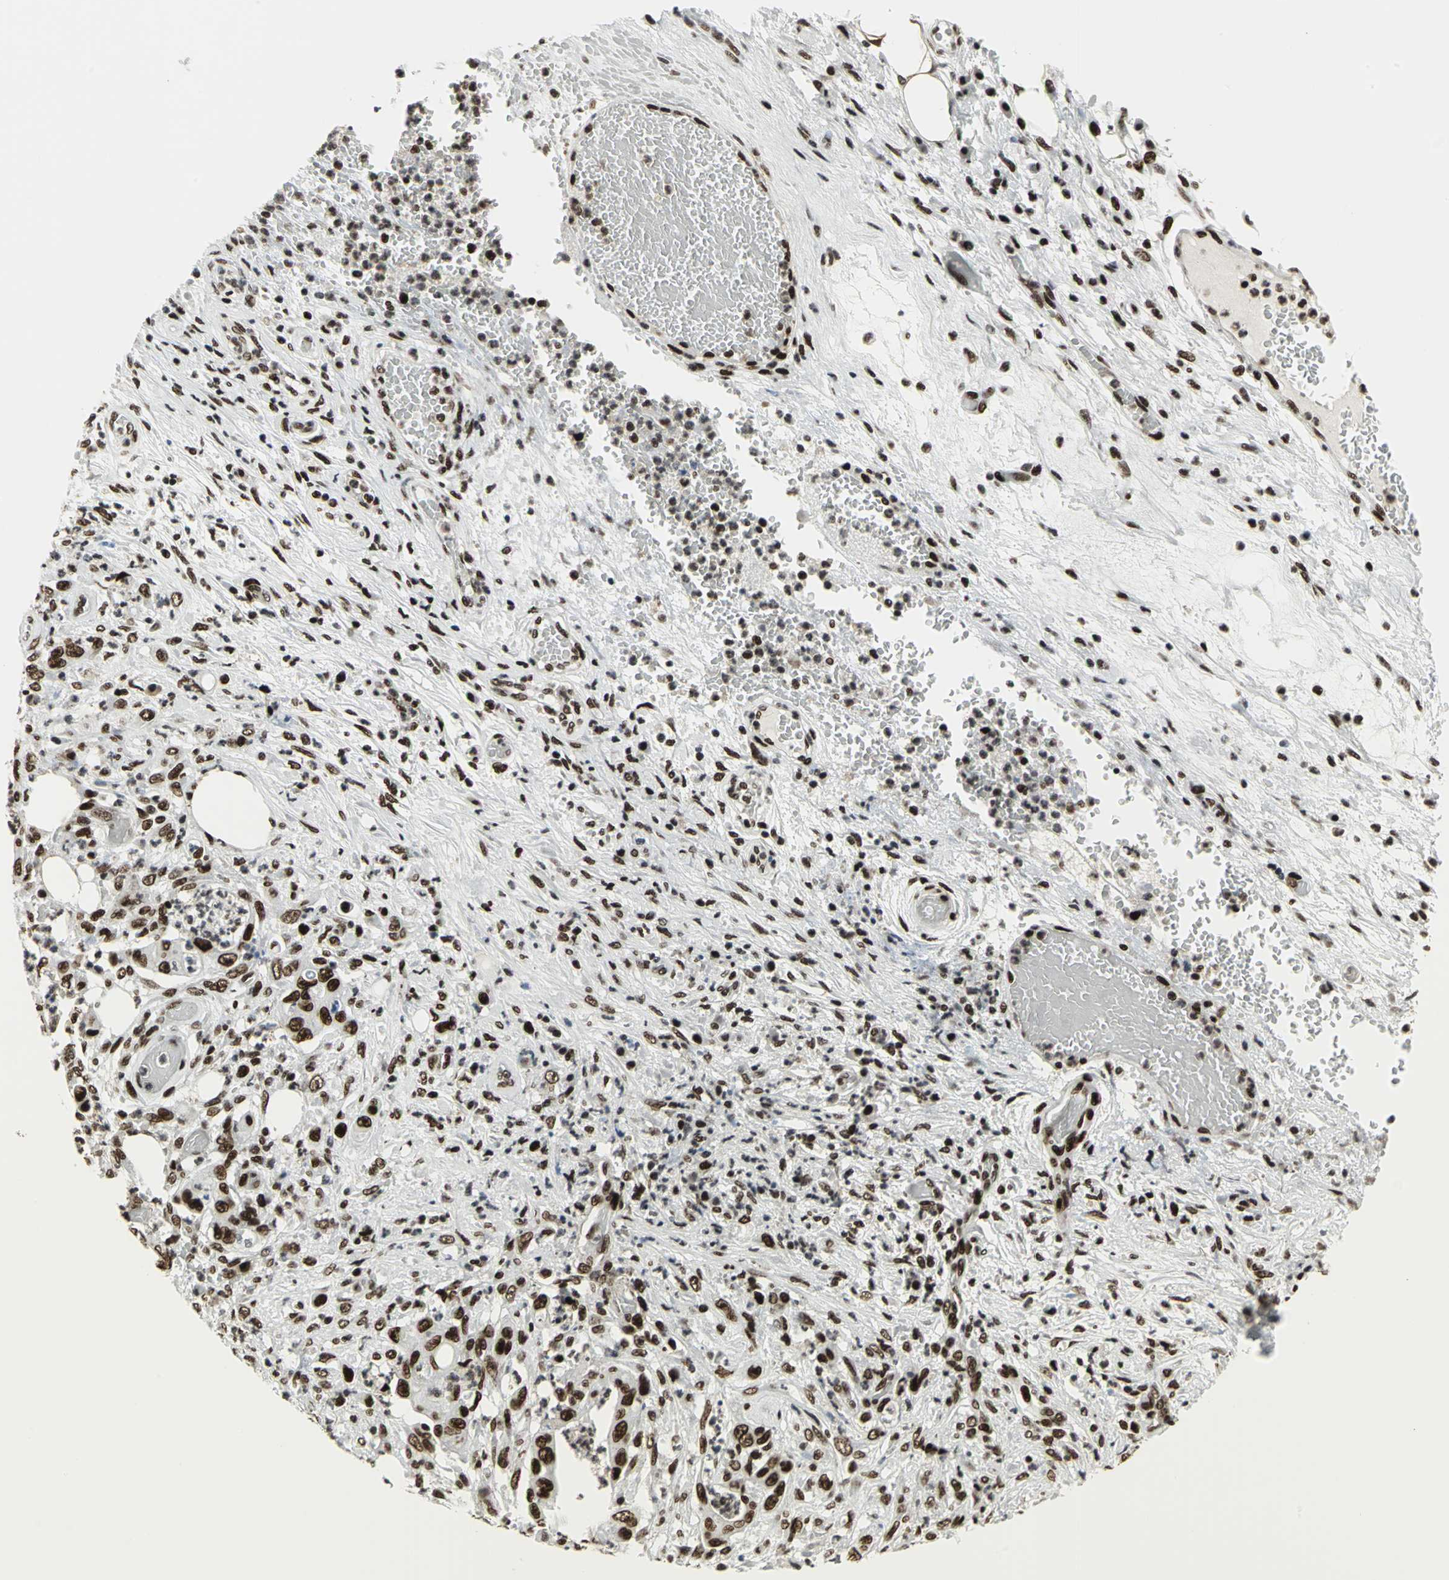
{"staining": {"intensity": "strong", "quantity": ">75%", "location": "nuclear"}, "tissue": "stomach cancer", "cell_type": "Tumor cells", "image_type": "cancer", "snomed": [{"axis": "morphology", "description": "Adenocarcinoma, NOS"}, {"axis": "topography", "description": "Stomach"}], "caption": "There is high levels of strong nuclear positivity in tumor cells of stomach cancer (adenocarcinoma), as demonstrated by immunohistochemical staining (brown color).", "gene": "SMARCA4", "patient": {"sex": "female", "age": 73}}